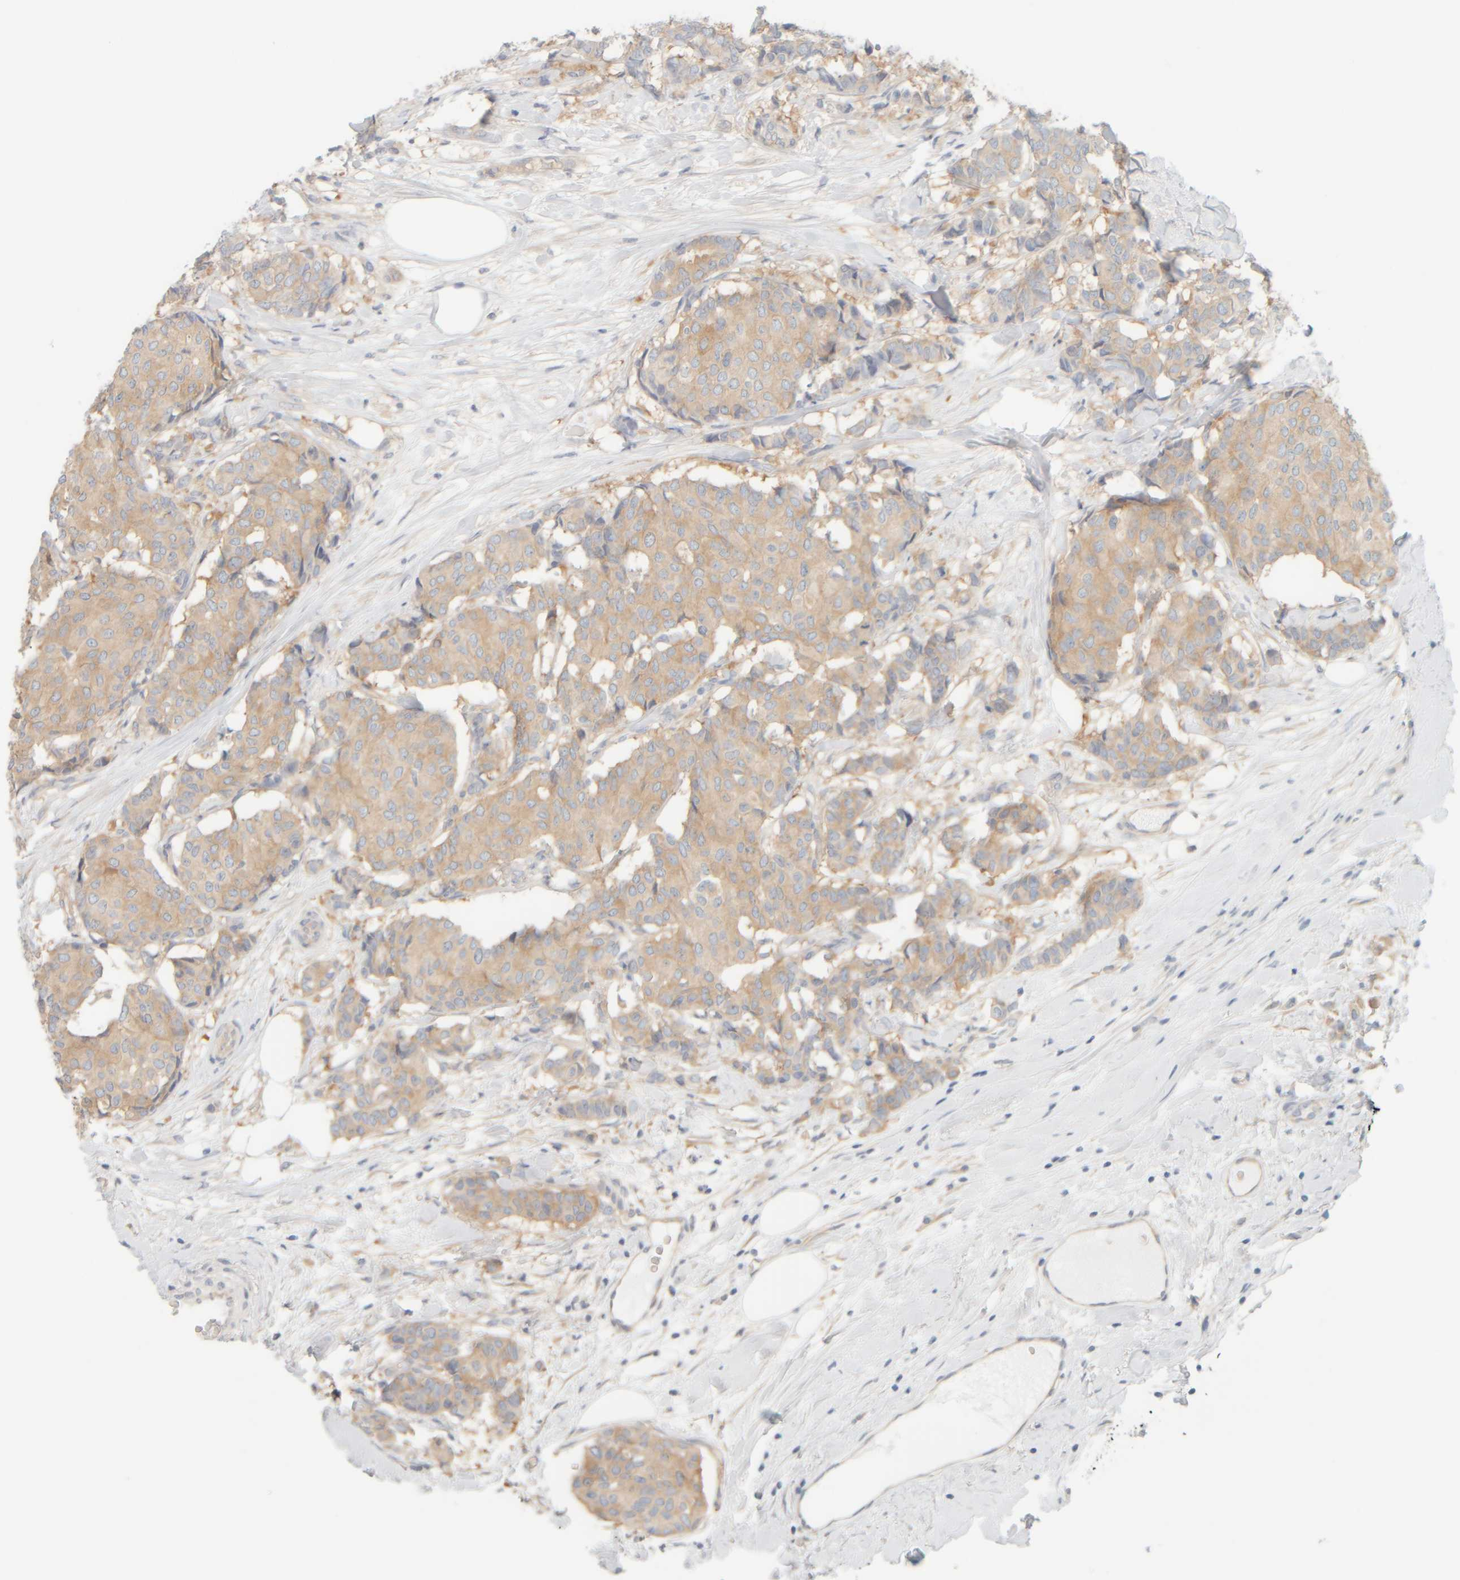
{"staining": {"intensity": "weak", "quantity": ">75%", "location": "cytoplasmic/membranous"}, "tissue": "breast cancer", "cell_type": "Tumor cells", "image_type": "cancer", "snomed": [{"axis": "morphology", "description": "Duct carcinoma"}, {"axis": "topography", "description": "Breast"}], "caption": "The micrograph exhibits staining of breast cancer (invasive ductal carcinoma), revealing weak cytoplasmic/membranous protein staining (brown color) within tumor cells.", "gene": "PTGES3L-AARSD1", "patient": {"sex": "female", "age": 75}}